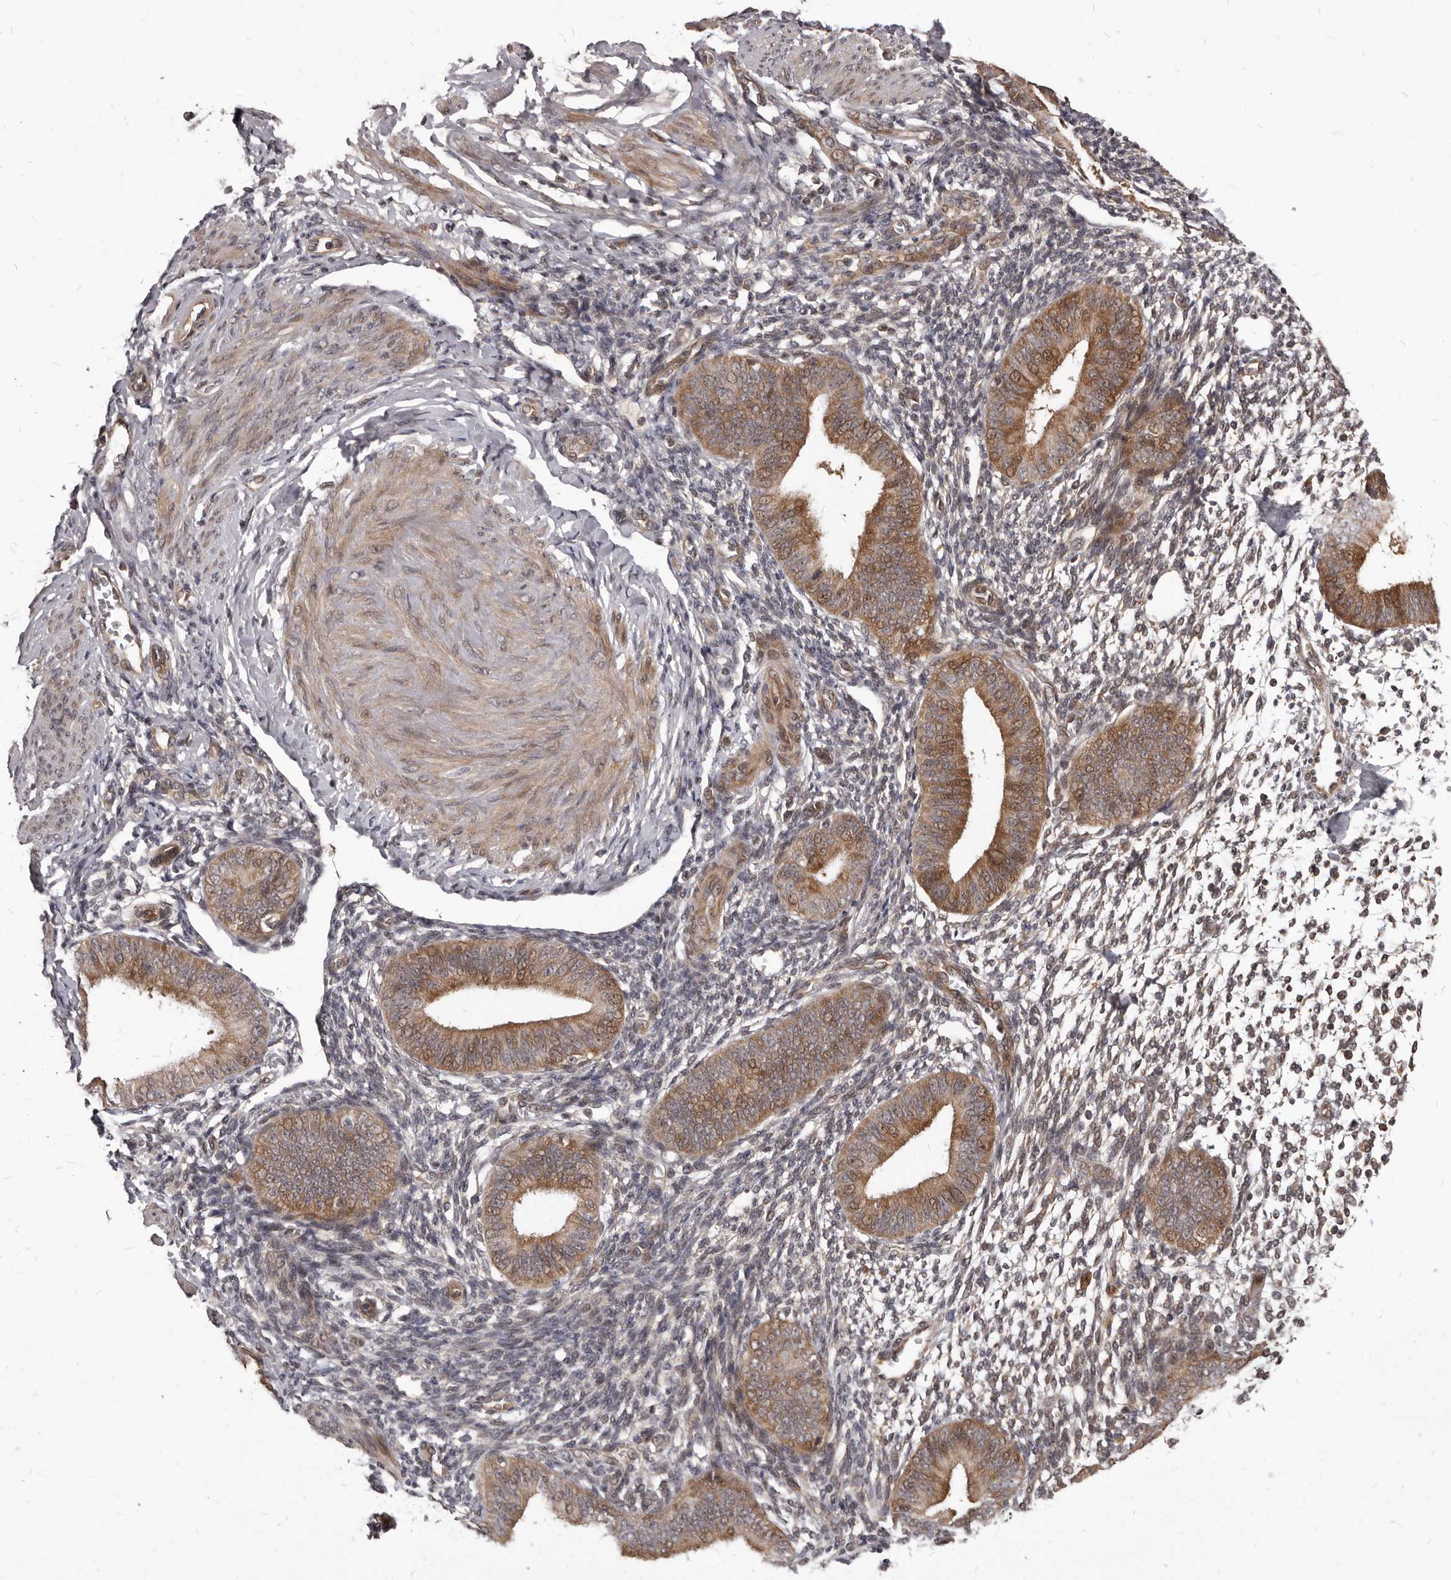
{"staining": {"intensity": "negative", "quantity": "none", "location": "none"}, "tissue": "endometrium", "cell_type": "Cells in endometrial stroma", "image_type": "normal", "snomed": [{"axis": "morphology", "description": "Normal tissue, NOS"}, {"axis": "topography", "description": "Uterus"}, {"axis": "topography", "description": "Endometrium"}], "caption": "High power microscopy image of an IHC micrograph of benign endometrium, revealing no significant staining in cells in endometrial stroma. (Brightfield microscopy of DAB immunohistochemistry at high magnification).", "gene": "GABPB2", "patient": {"sex": "female", "age": 48}}